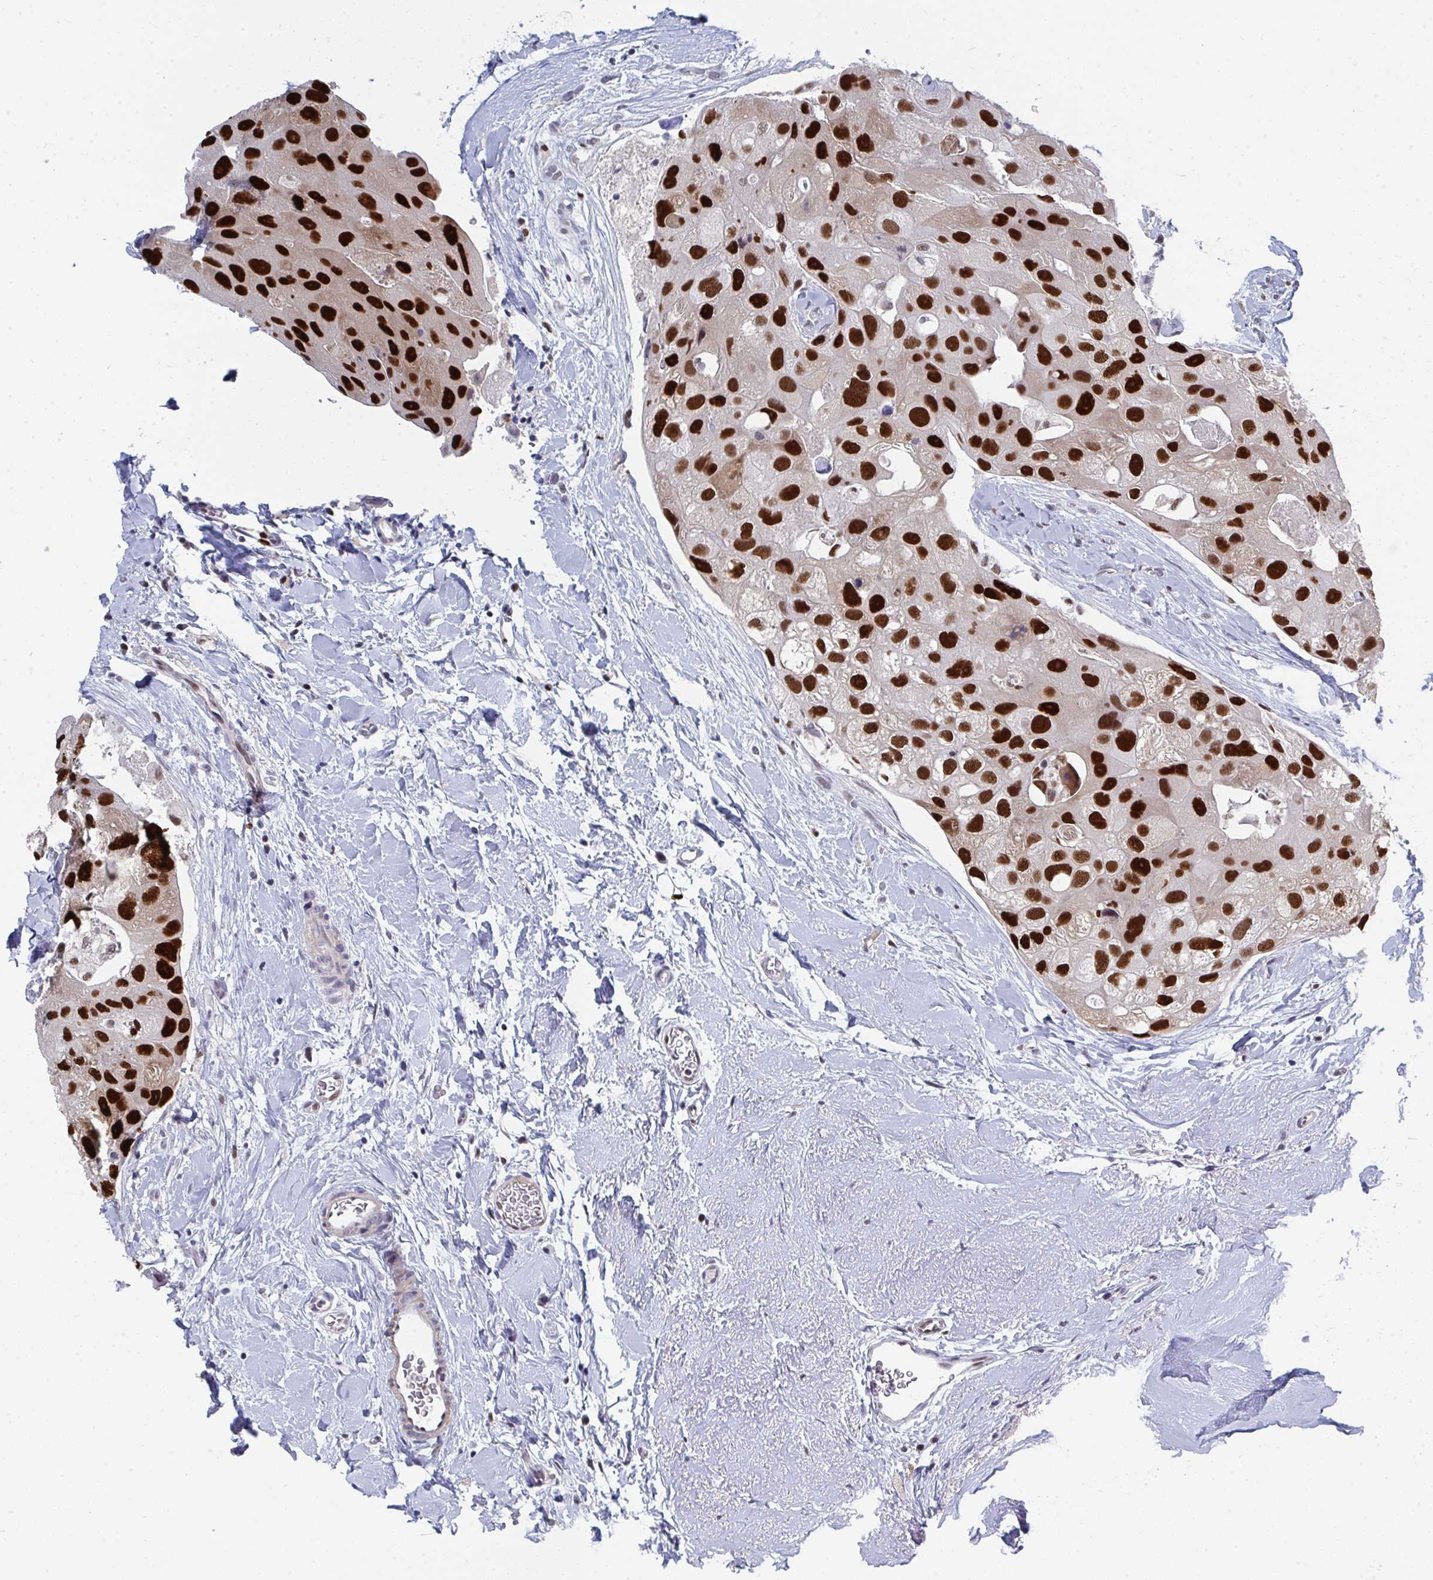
{"staining": {"intensity": "strong", "quantity": ">75%", "location": "nuclear"}, "tissue": "breast cancer", "cell_type": "Tumor cells", "image_type": "cancer", "snomed": [{"axis": "morphology", "description": "Duct carcinoma"}, {"axis": "topography", "description": "Breast"}], "caption": "Human breast cancer (invasive ductal carcinoma) stained with a protein marker shows strong staining in tumor cells.", "gene": "JDP2", "patient": {"sex": "female", "age": 43}}